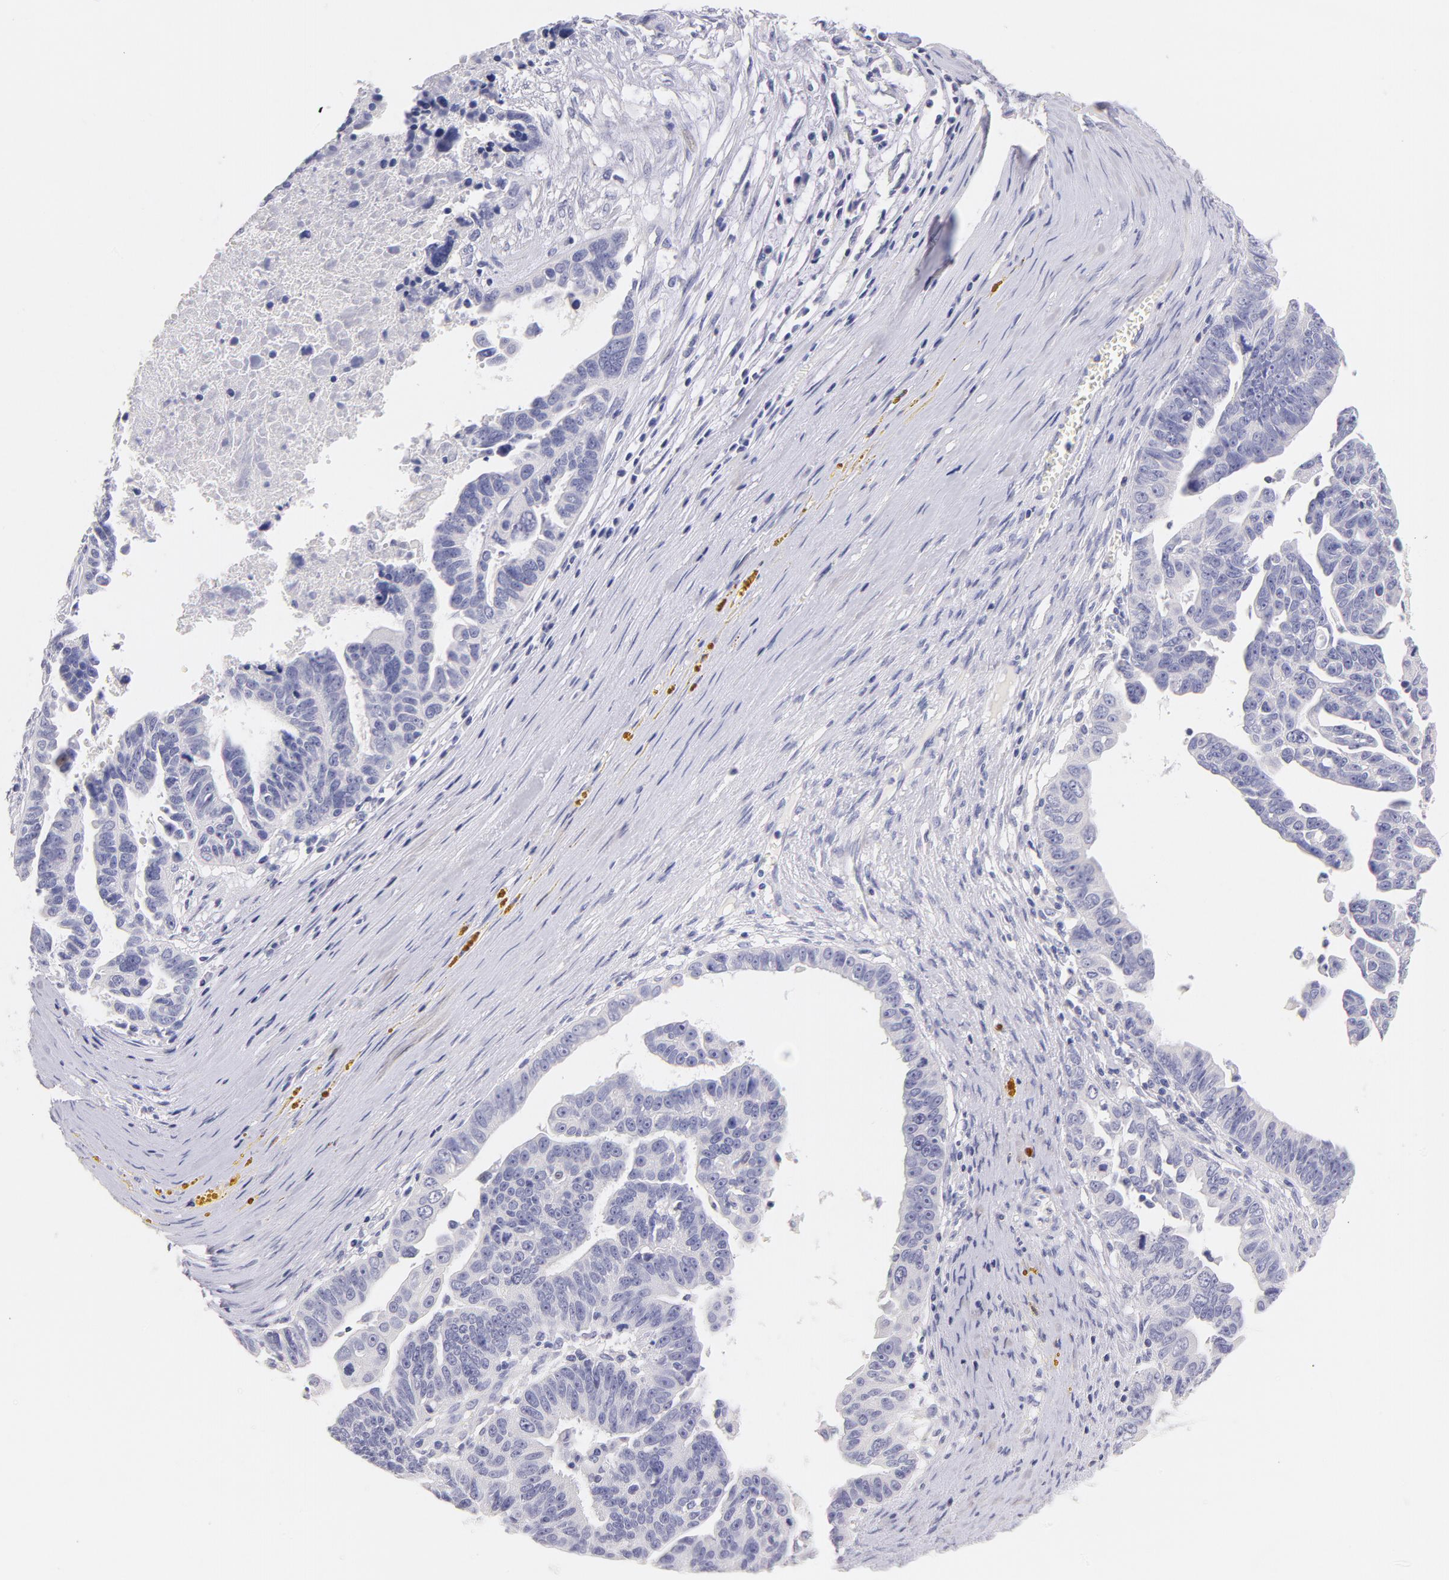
{"staining": {"intensity": "negative", "quantity": "none", "location": "none"}, "tissue": "ovarian cancer", "cell_type": "Tumor cells", "image_type": "cancer", "snomed": [{"axis": "morphology", "description": "Carcinoma, endometroid"}, {"axis": "morphology", "description": "Cystadenocarcinoma, serous, NOS"}, {"axis": "topography", "description": "Ovary"}], "caption": "Immunohistochemical staining of human ovarian cancer exhibits no significant positivity in tumor cells.", "gene": "CD44", "patient": {"sex": "female", "age": 45}}